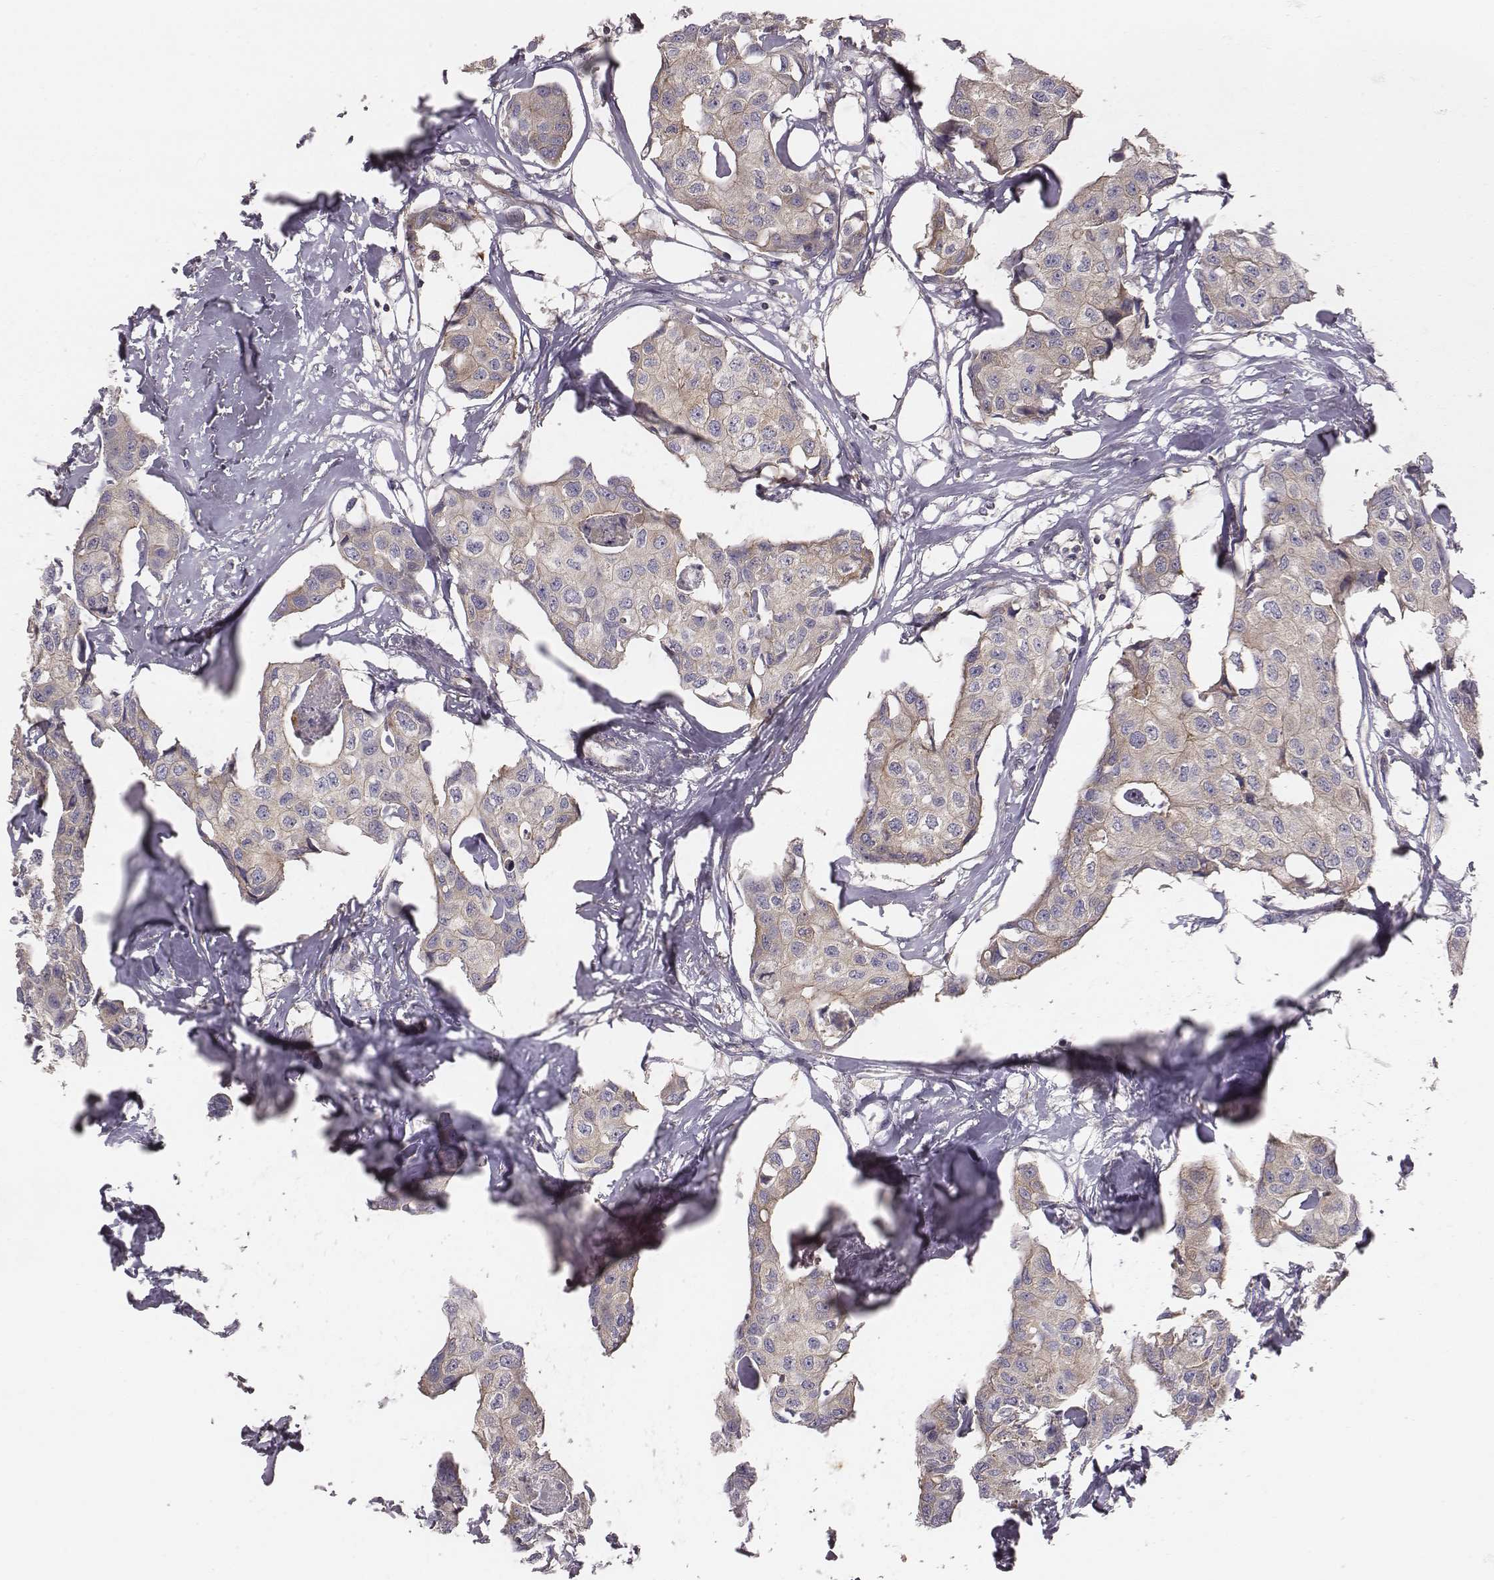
{"staining": {"intensity": "weak", "quantity": "<25%", "location": "cytoplasmic/membranous"}, "tissue": "breast cancer", "cell_type": "Tumor cells", "image_type": "cancer", "snomed": [{"axis": "morphology", "description": "Duct carcinoma"}, {"axis": "topography", "description": "Breast"}], "caption": "The histopathology image exhibits no significant expression in tumor cells of breast invasive ductal carcinoma. (Immunohistochemistry (ihc), brightfield microscopy, high magnification).", "gene": "CAD", "patient": {"sex": "female", "age": 80}}